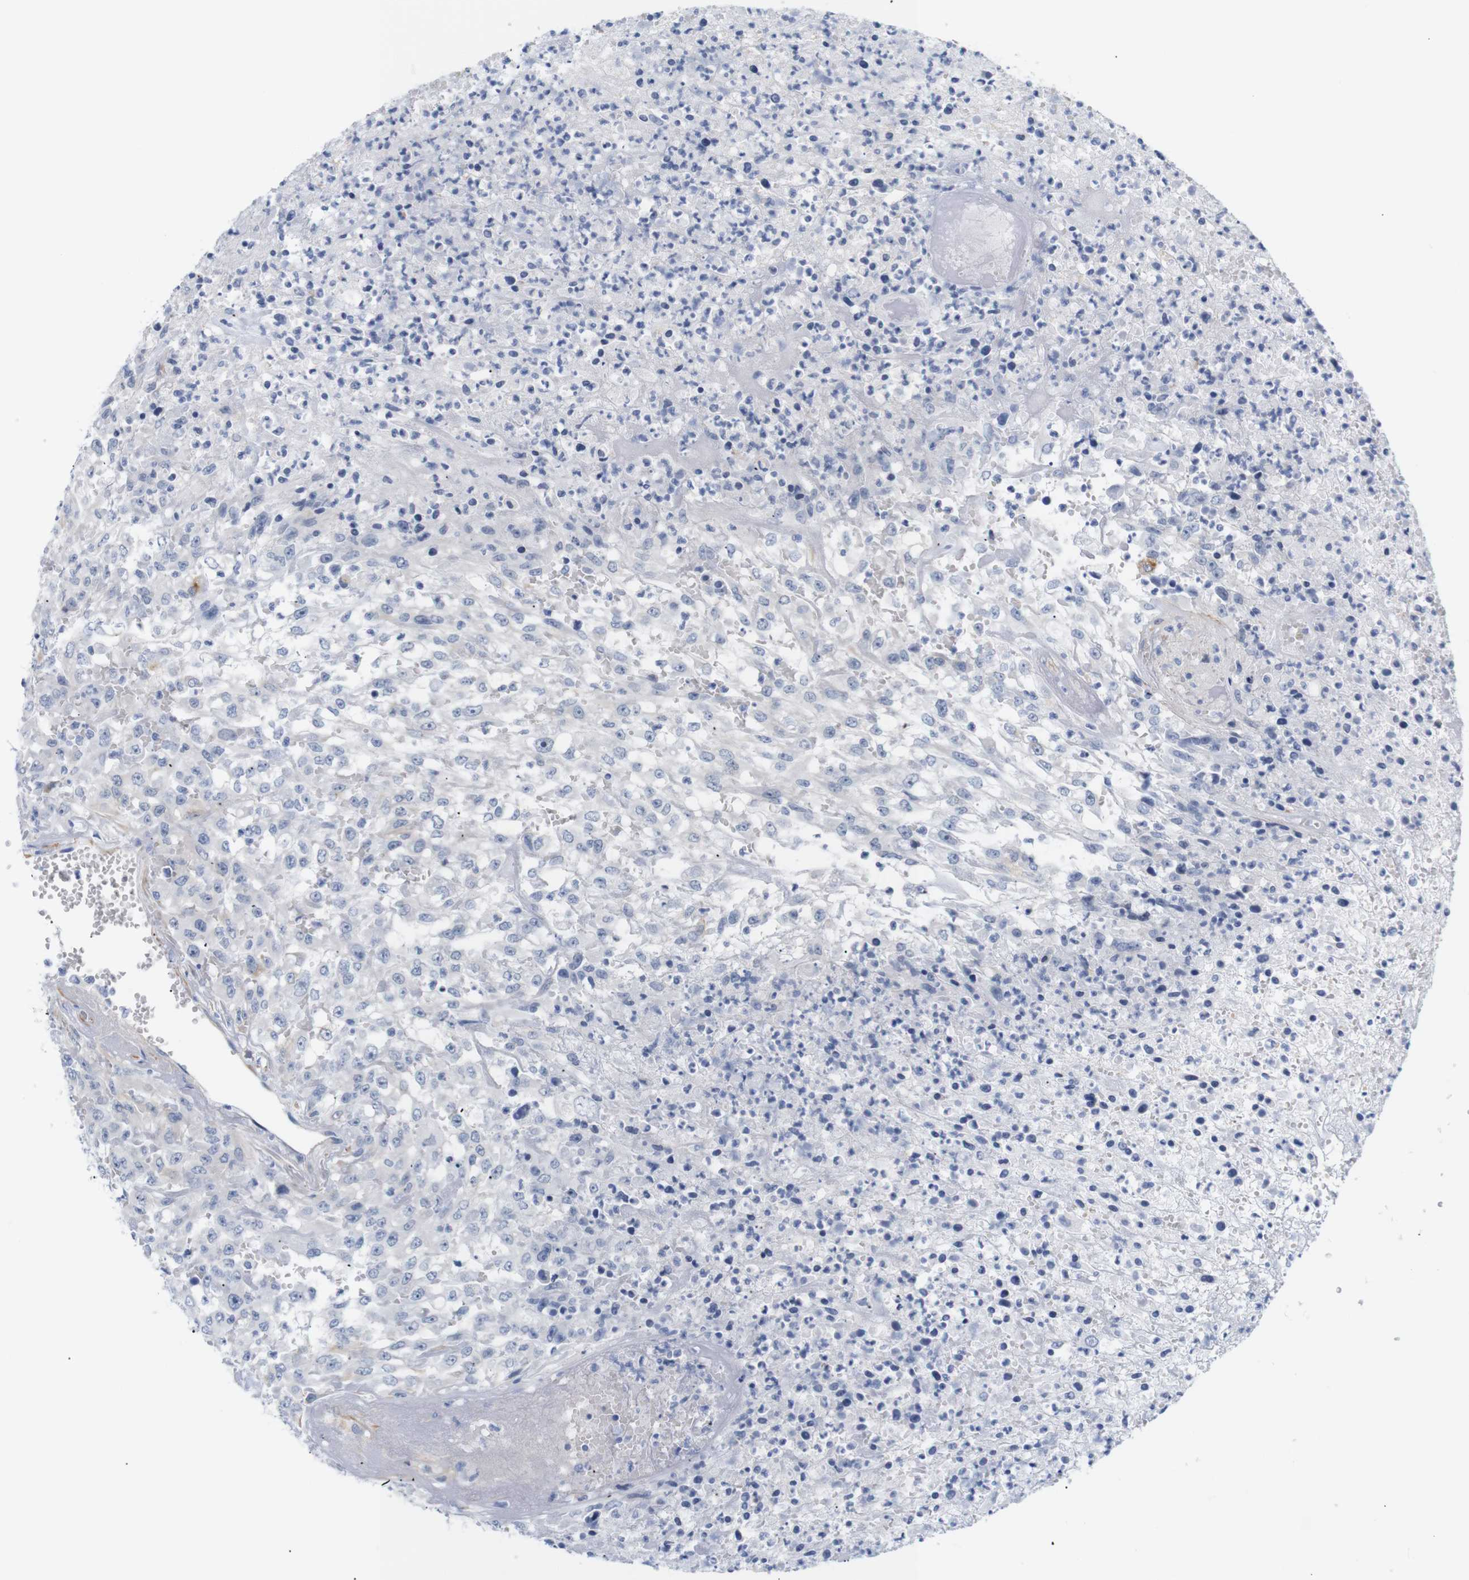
{"staining": {"intensity": "negative", "quantity": "none", "location": "none"}, "tissue": "urothelial cancer", "cell_type": "Tumor cells", "image_type": "cancer", "snomed": [{"axis": "morphology", "description": "Urothelial carcinoma, High grade"}, {"axis": "topography", "description": "Urinary bladder"}], "caption": "Tumor cells are negative for brown protein staining in urothelial cancer.", "gene": "STMN3", "patient": {"sex": "male", "age": 46}}